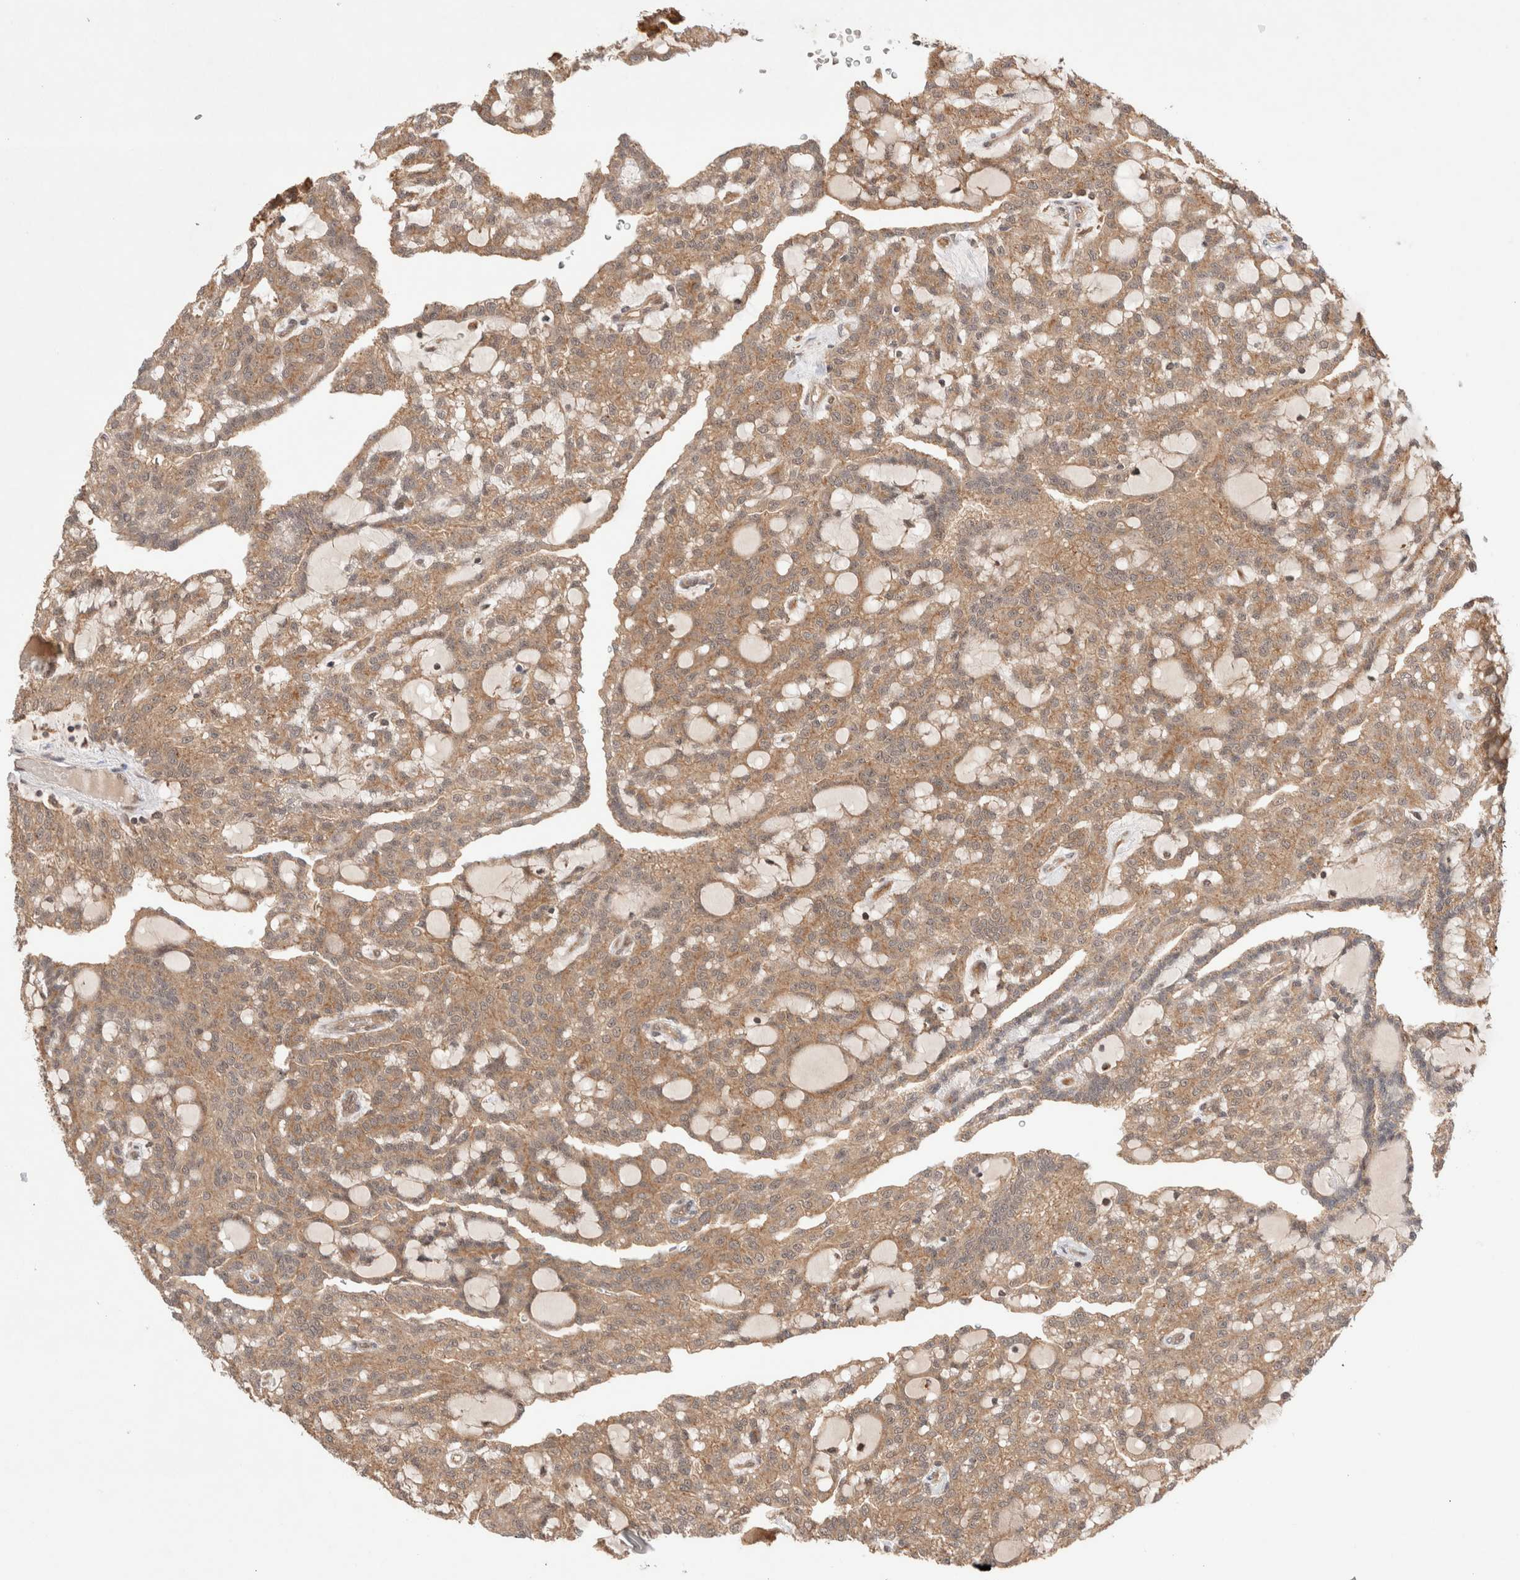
{"staining": {"intensity": "moderate", "quantity": ">75%", "location": "cytoplasmic/membranous"}, "tissue": "renal cancer", "cell_type": "Tumor cells", "image_type": "cancer", "snomed": [{"axis": "morphology", "description": "Adenocarcinoma, NOS"}, {"axis": "topography", "description": "Kidney"}], "caption": "Immunohistochemistry (IHC) histopathology image of human adenocarcinoma (renal) stained for a protein (brown), which shows medium levels of moderate cytoplasmic/membranous expression in about >75% of tumor cells.", "gene": "SIKE1", "patient": {"sex": "male", "age": 63}}